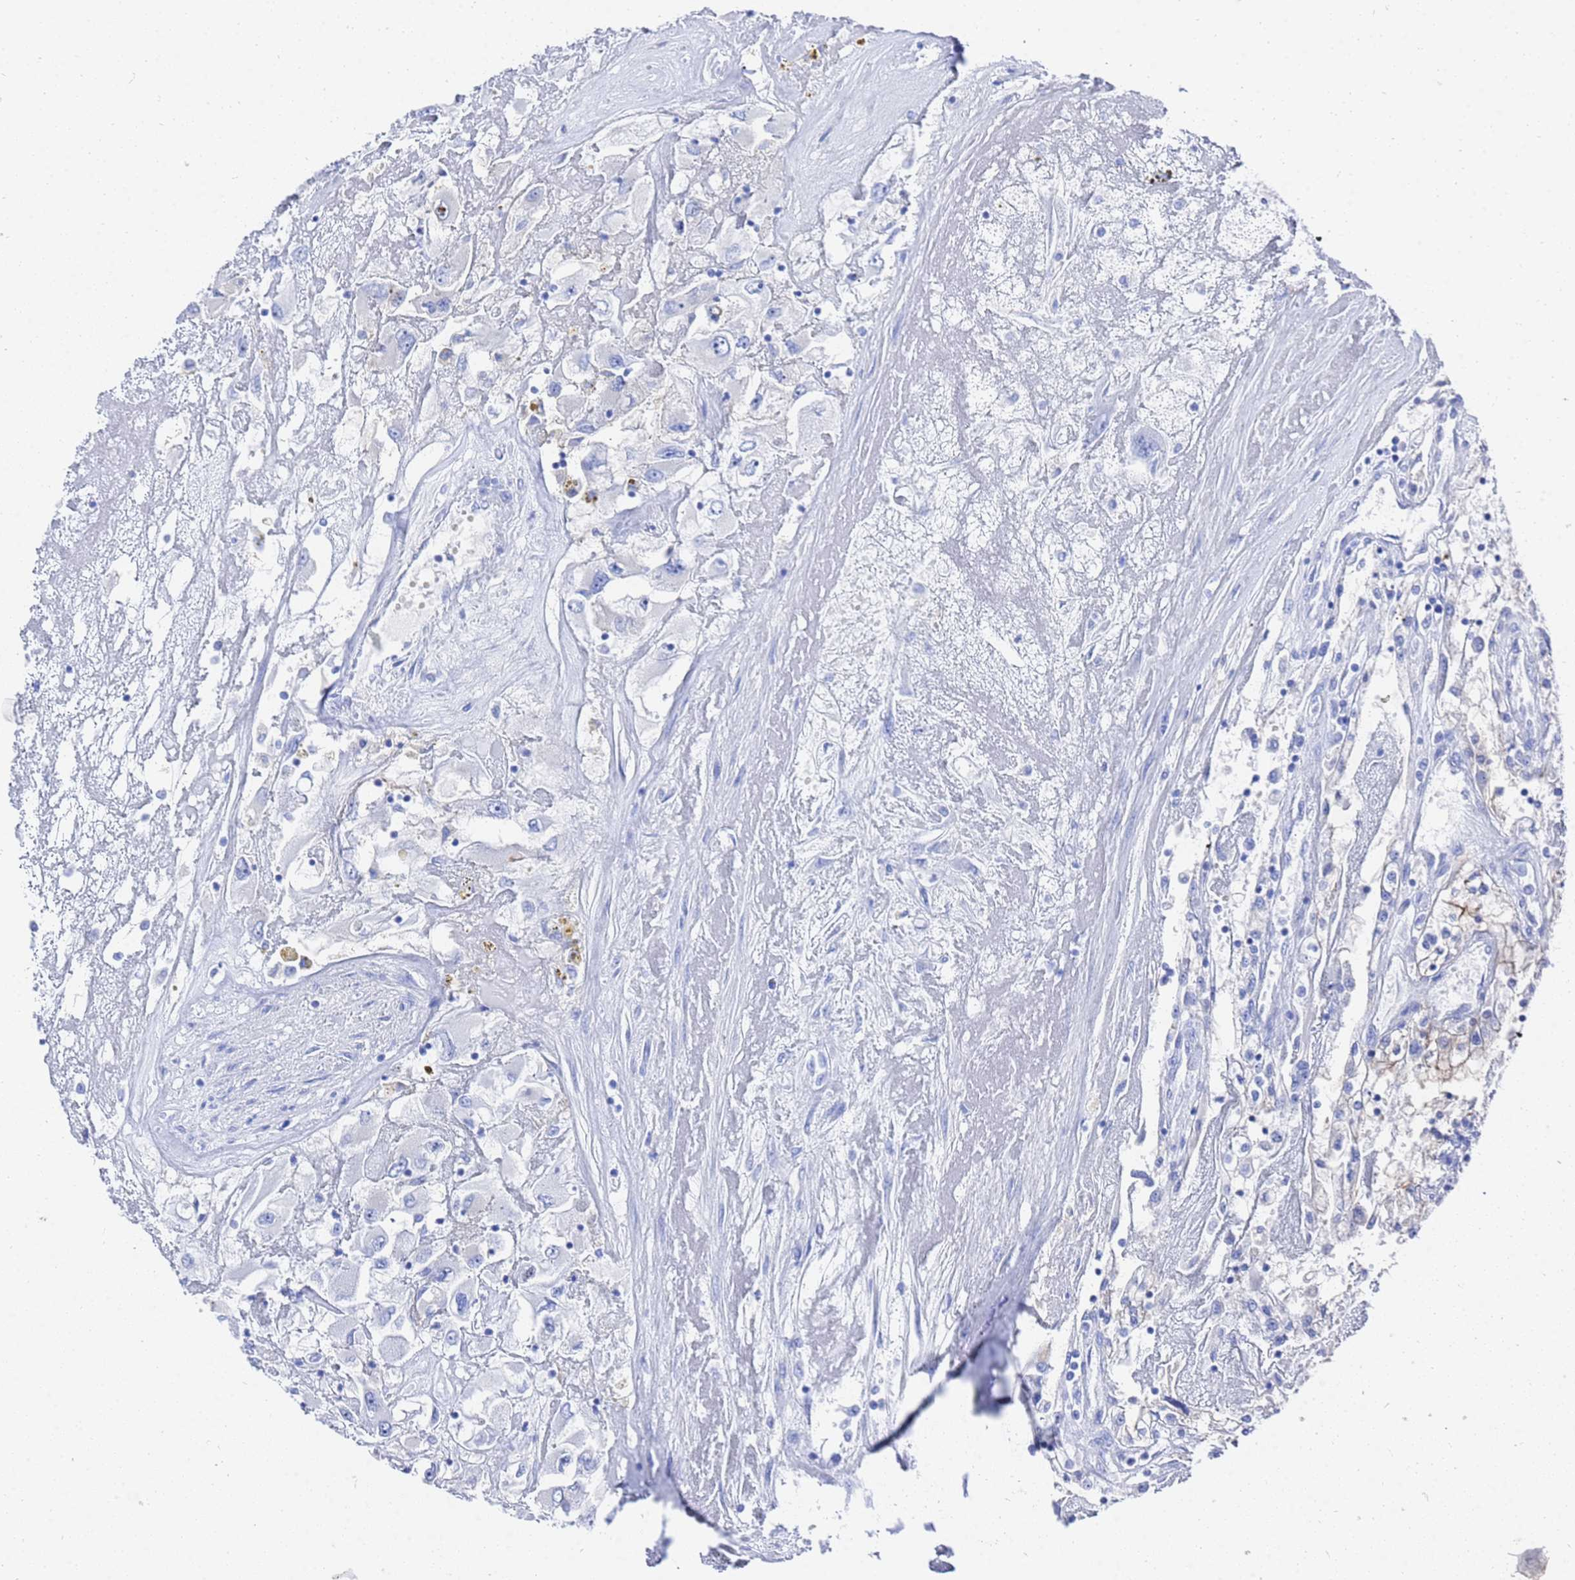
{"staining": {"intensity": "weak", "quantity": "25%-75%", "location": "cytoplasmic/membranous"}, "tissue": "renal cancer", "cell_type": "Tumor cells", "image_type": "cancer", "snomed": [{"axis": "morphology", "description": "Adenocarcinoma, NOS"}, {"axis": "topography", "description": "Kidney"}], "caption": "Protein analysis of renal adenocarcinoma tissue reveals weak cytoplasmic/membranous staining in about 25%-75% of tumor cells.", "gene": "GGT1", "patient": {"sex": "female", "age": 52}}